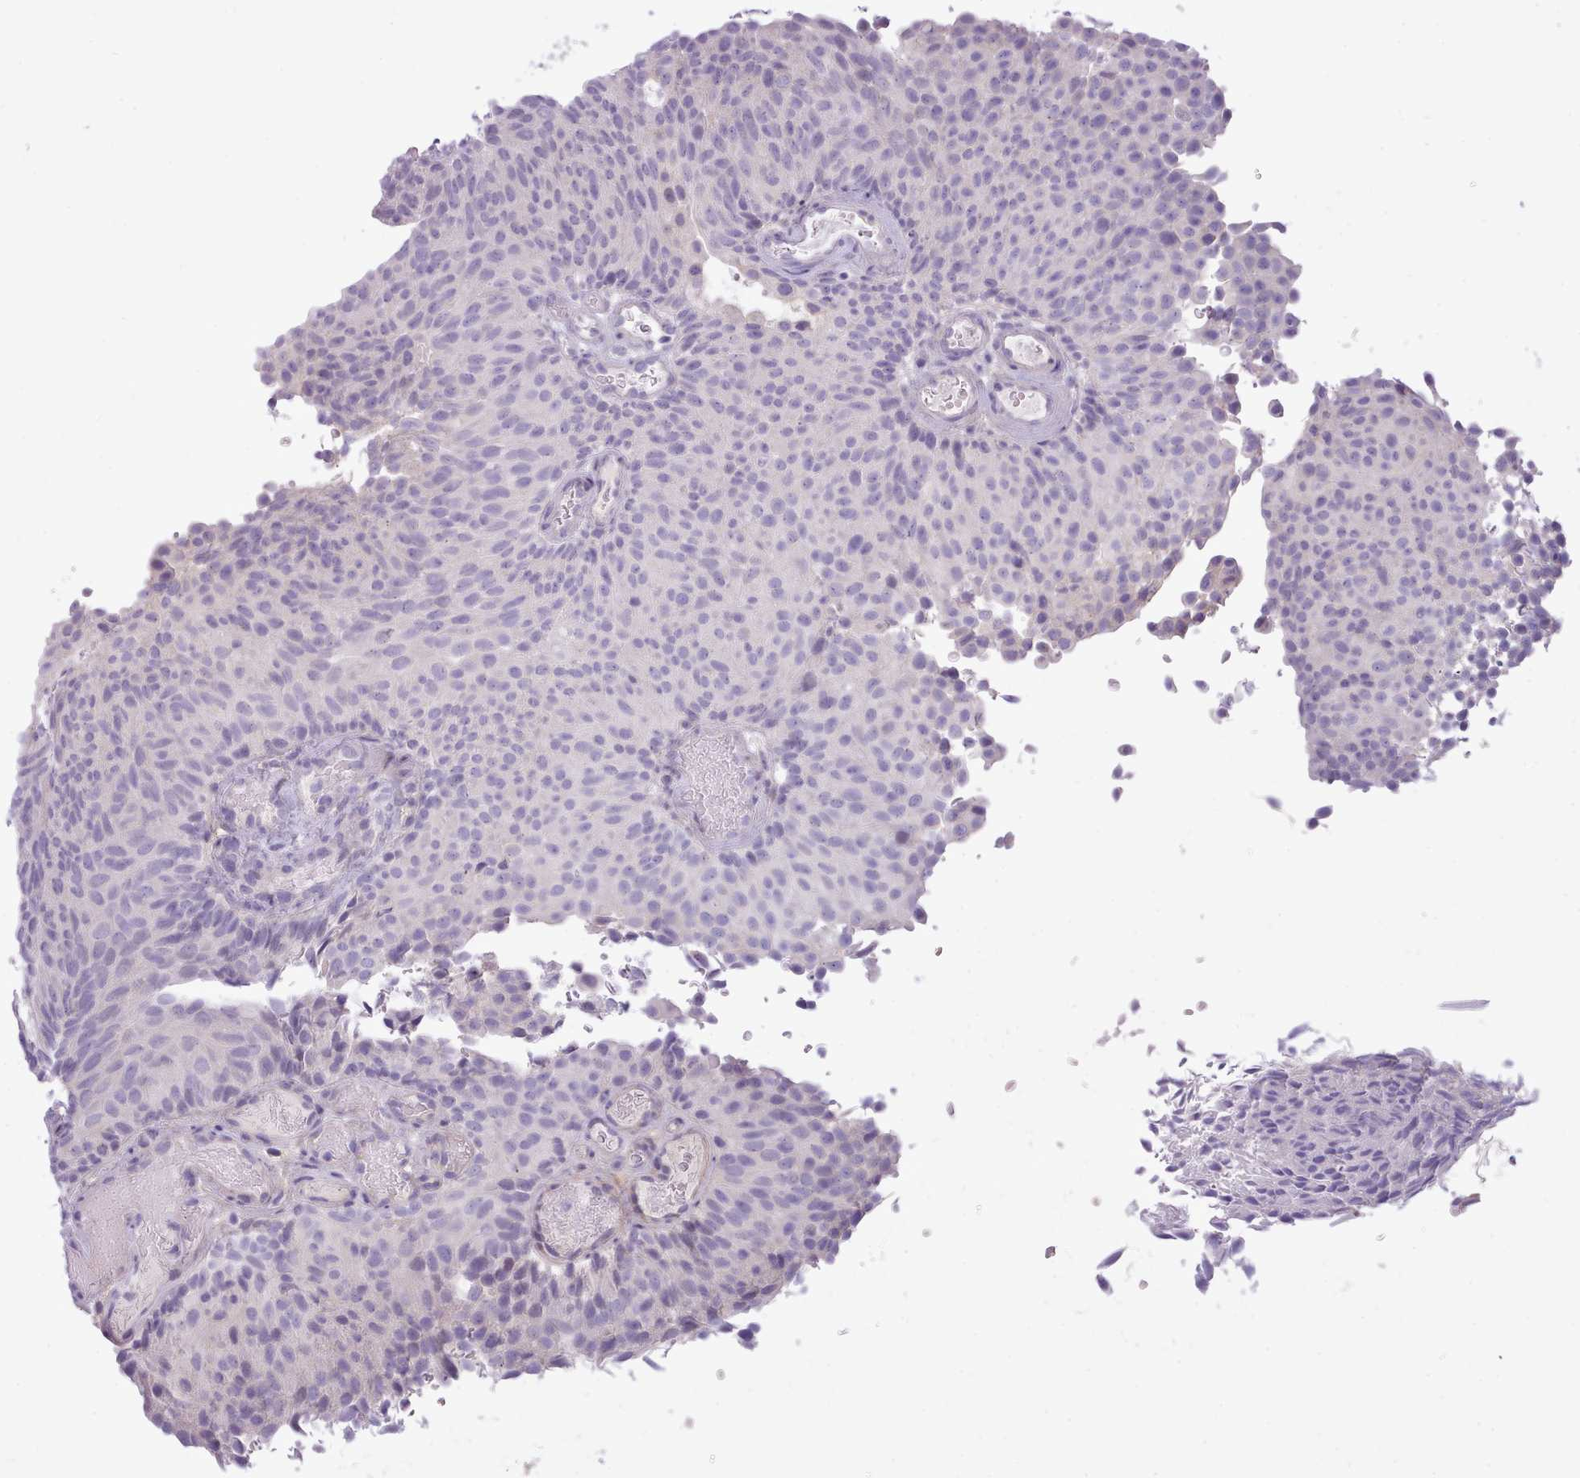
{"staining": {"intensity": "negative", "quantity": "none", "location": "none"}, "tissue": "urothelial cancer", "cell_type": "Tumor cells", "image_type": "cancer", "snomed": [{"axis": "morphology", "description": "Urothelial carcinoma, Low grade"}, {"axis": "topography", "description": "Urinary bladder"}], "caption": "Immunohistochemistry (IHC) photomicrograph of urothelial cancer stained for a protein (brown), which demonstrates no expression in tumor cells.", "gene": "CYP2A13", "patient": {"sex": "male", "age": 78}}